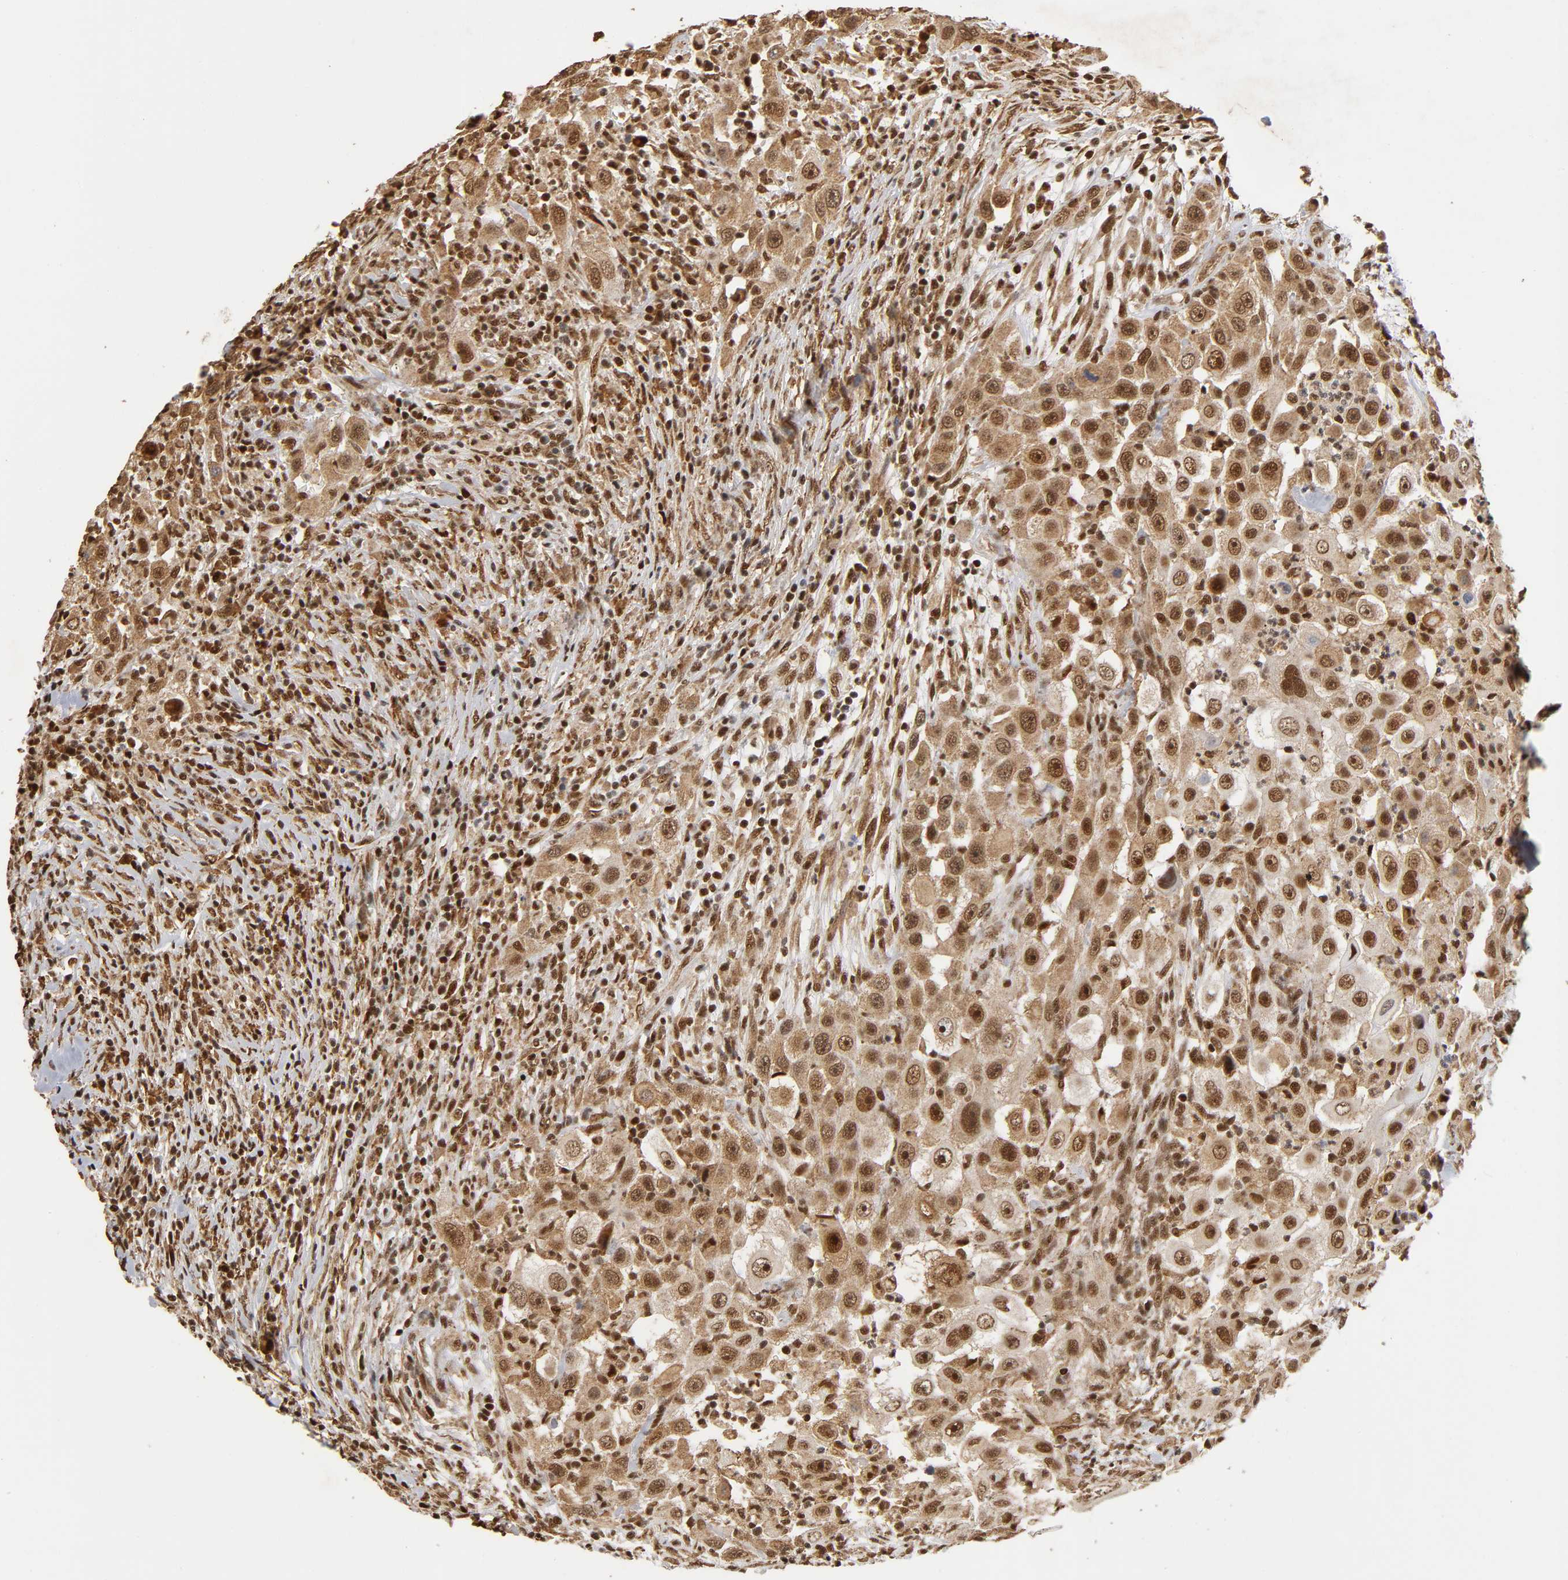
{"staining": {"intensity": "strong", "quantity": ">75%", "location": "cytoplasmic/membranous,nuclear"}, "tissue": "head and neck cancer", "cell_type": "Tumor cells", "image_type": "cancer", "snomed": [{"axis": "morphology", "description": "Carcinoma, NOS"}, {"axis": "topography", "description": "Head-Neck"}], "caption": "Carcinoma (head and neck) stained with DAB IHC demonstrates high levels of strong cytoplasmic/membranous and nuclear expression in approximately >75% of tumor cells. Using DAB (brown) and hematoxylin (blue) stains, captured at high magnification using brightfield microscopy.", "gene": "RNF122", "patient": {"sex": "male", "age": 87}}